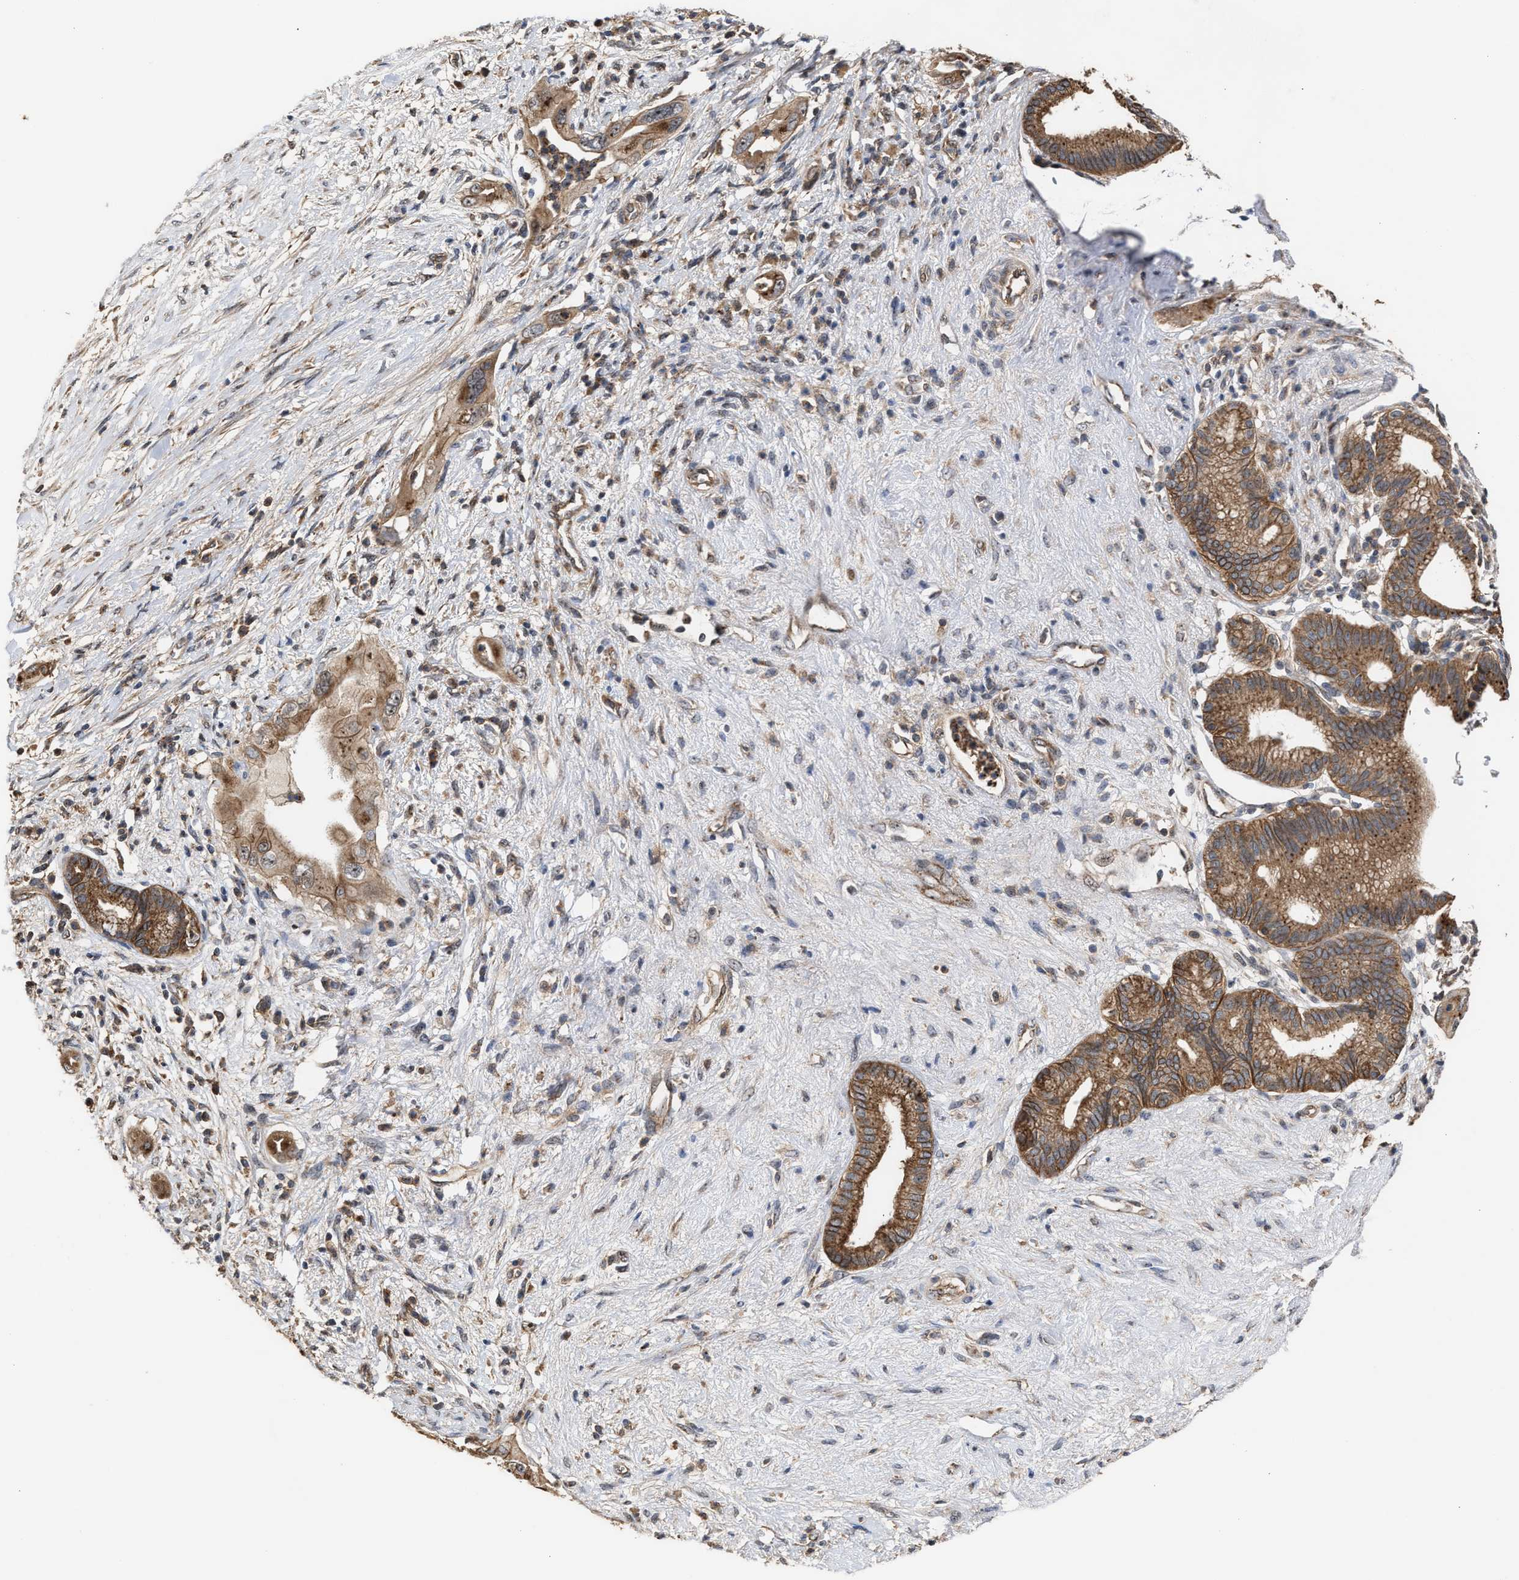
{"staining": {"intensity": "moderate", "quantity": ">75%", "location": "cytoplasmic/membranous"}, "tissue": "pancreatic cancer", "cell_type": "Tumor cells", "image_type": "cancer", "snomed": [{"axis": "morphology", "description": "Adenocarcinoma, NOS"}, {"axis": "topography", "description": "Pancreas"}], "caption": "A histopathology image of pancreatic cancer (adenocarcinoma) stained for a protein demonstrates moderate cytoplasmic/membranous brown staining in tumor cells.", "gene": "EXOSC2", "patient": {"sex": "male", "age": 59}}